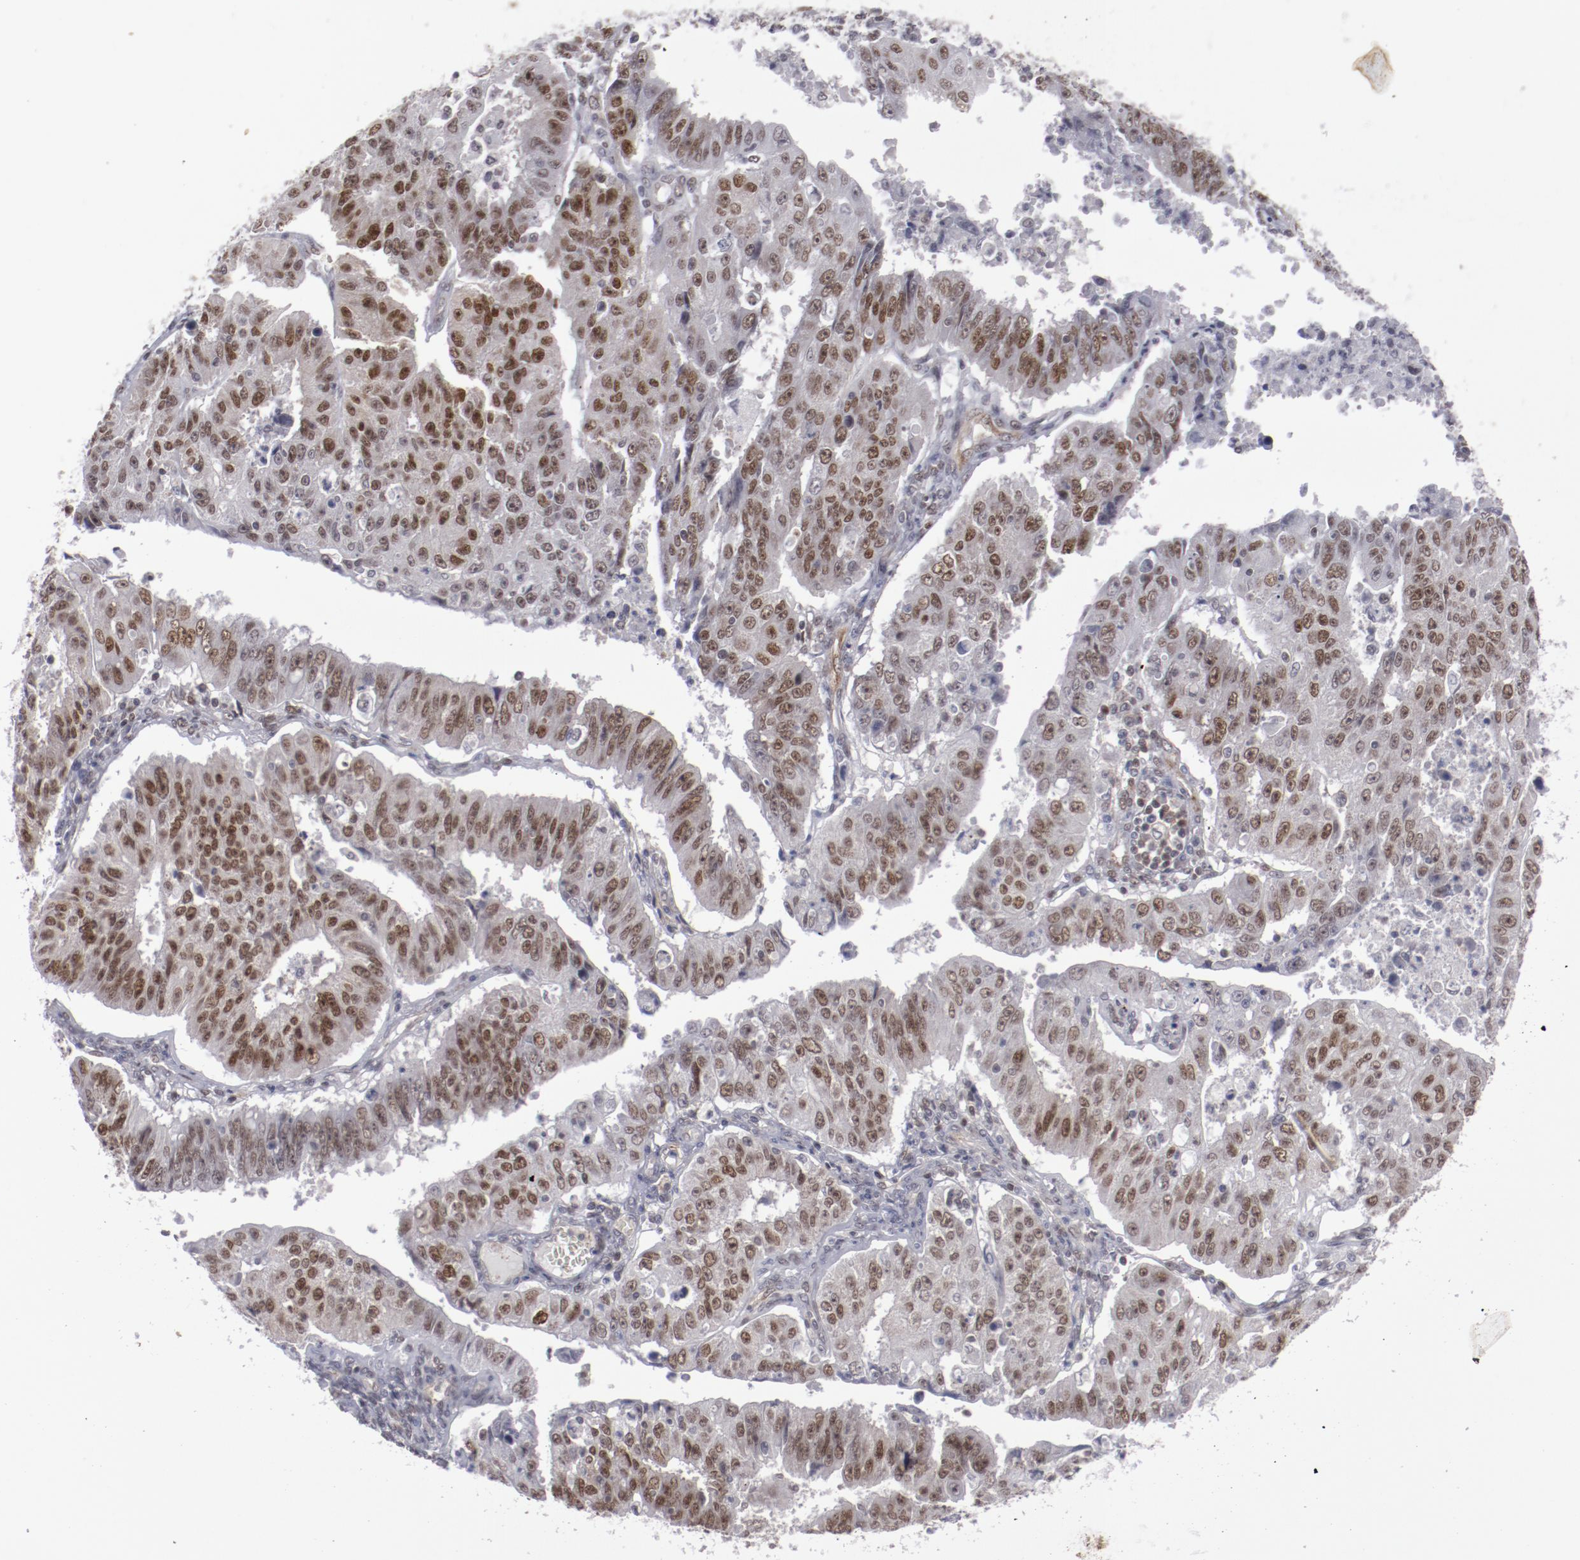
{"staining": {"intensity": "moderate", "quantity": "25%-75%", "location": "nuclear"}, "tissue": "endometrial cancer", "cell_type": "Tumor cells", "image_type": "cancer", "snomed": [{"axis": "morphology", "description": "Adenocarcinoma, NOS"}, {"axis": "topography", "description": "Endometrium"}], "caption": "Protein analysis of adenocarcinoma (endometrial) tissue shows moderate nuclear expression in about 25%-75% of tumor cells. (IHC, brightfield microscopy, high magnification).", "gene": "LEF1", "patient": {"sex": "female", "age": 42}}